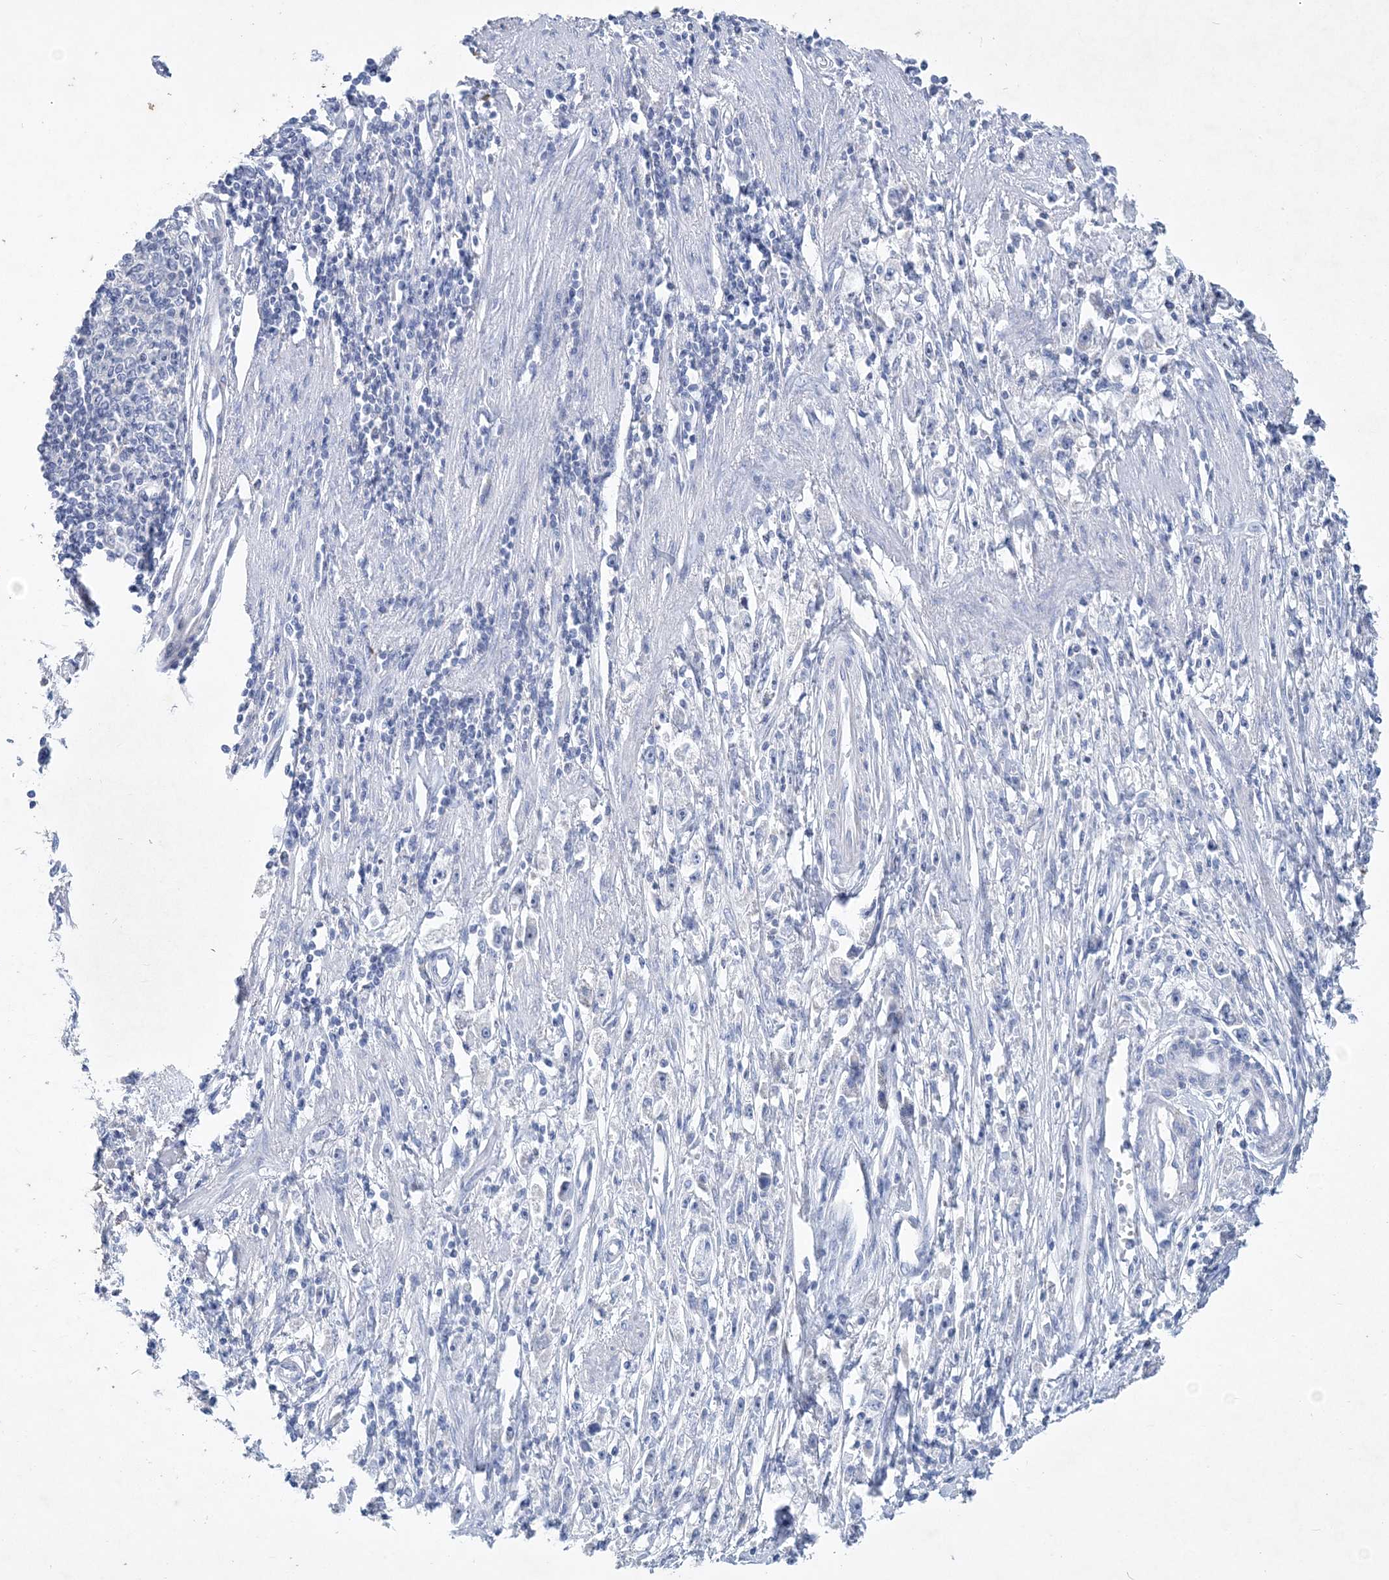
{"staining": {"intensity": "negative", "quantity": "none", "location": "none"}, "tissue": "stomach cancer", "cell_type": "Tumor cells", "image_type": "cancer", "snomed": [{"axis": "morphology", "description": "Adenocarcinoma, NOS"}, {"axis": "topography", "description": "Stomach"}], "caption": "Tumor cells show no significant expression in stomach adenocarcinoma. Brightfield microscopy of immunohistochemistry (IHC) stained with DAB (3,3'-diaminobenzidine) (brown) and hematoxylin (blue), captured at high magnification.", "gene": "COPS8", "patient": {"sex": "female", "age": 59}}